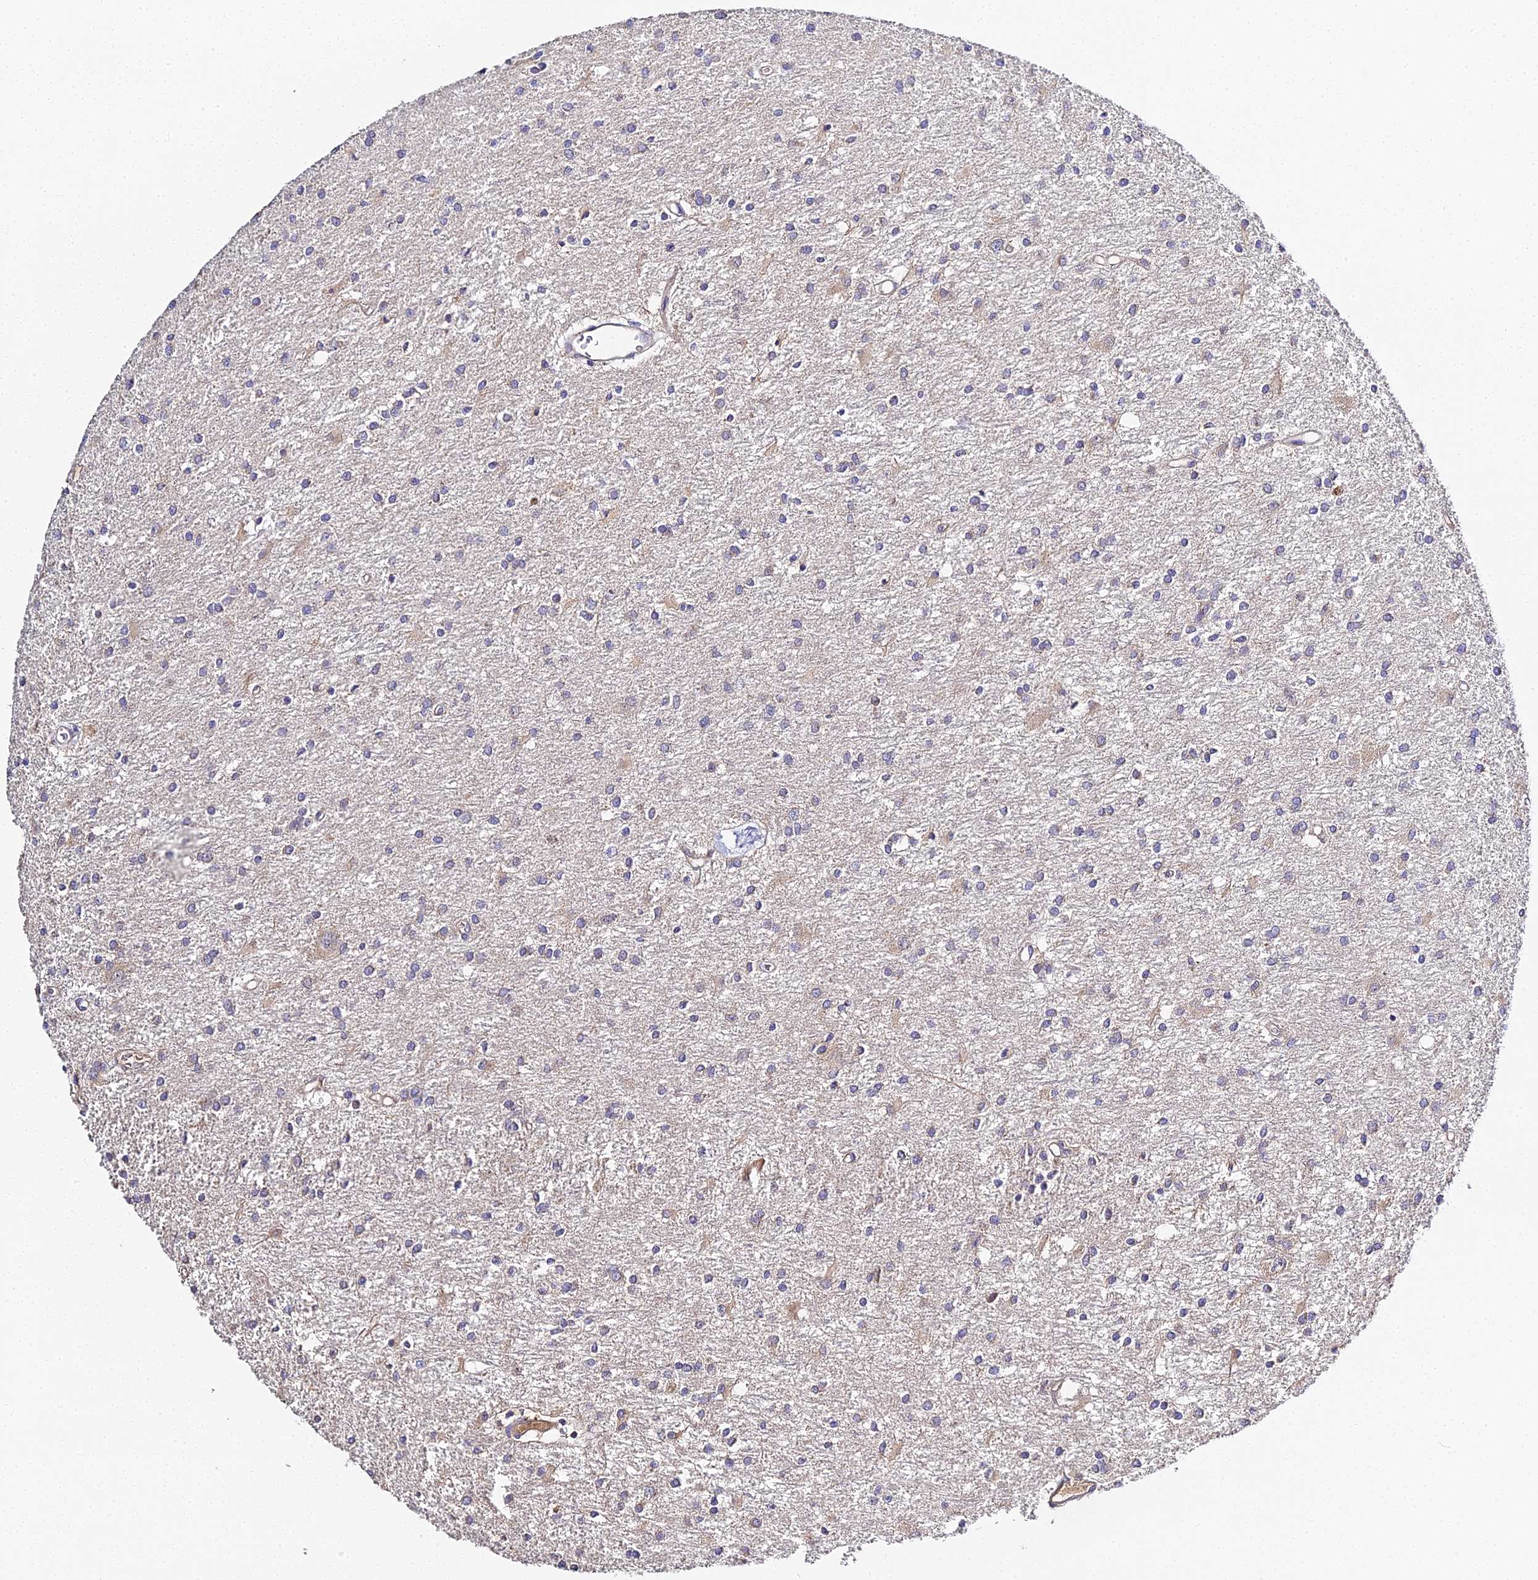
{"staining": {"intensity": "negative", "quantity": "none", "location": "none"}, "tissue": "glioma", "cell_type": "Tumor cells", "image_type": "cancer", "snomed": [{"axis": "morphology", "description": "Glioma, malignant, High grade"}, {"axis": "topography", "description": "Brain"}], "caption": "This photomicrograph is of glioma stained with immunohistochemistry to label a protein in brown with the nuclei are counter-stained blue. There is no positivity in tumor cells.", "gene": "SCX", "patient": {"sex": "female", "age": 50}}